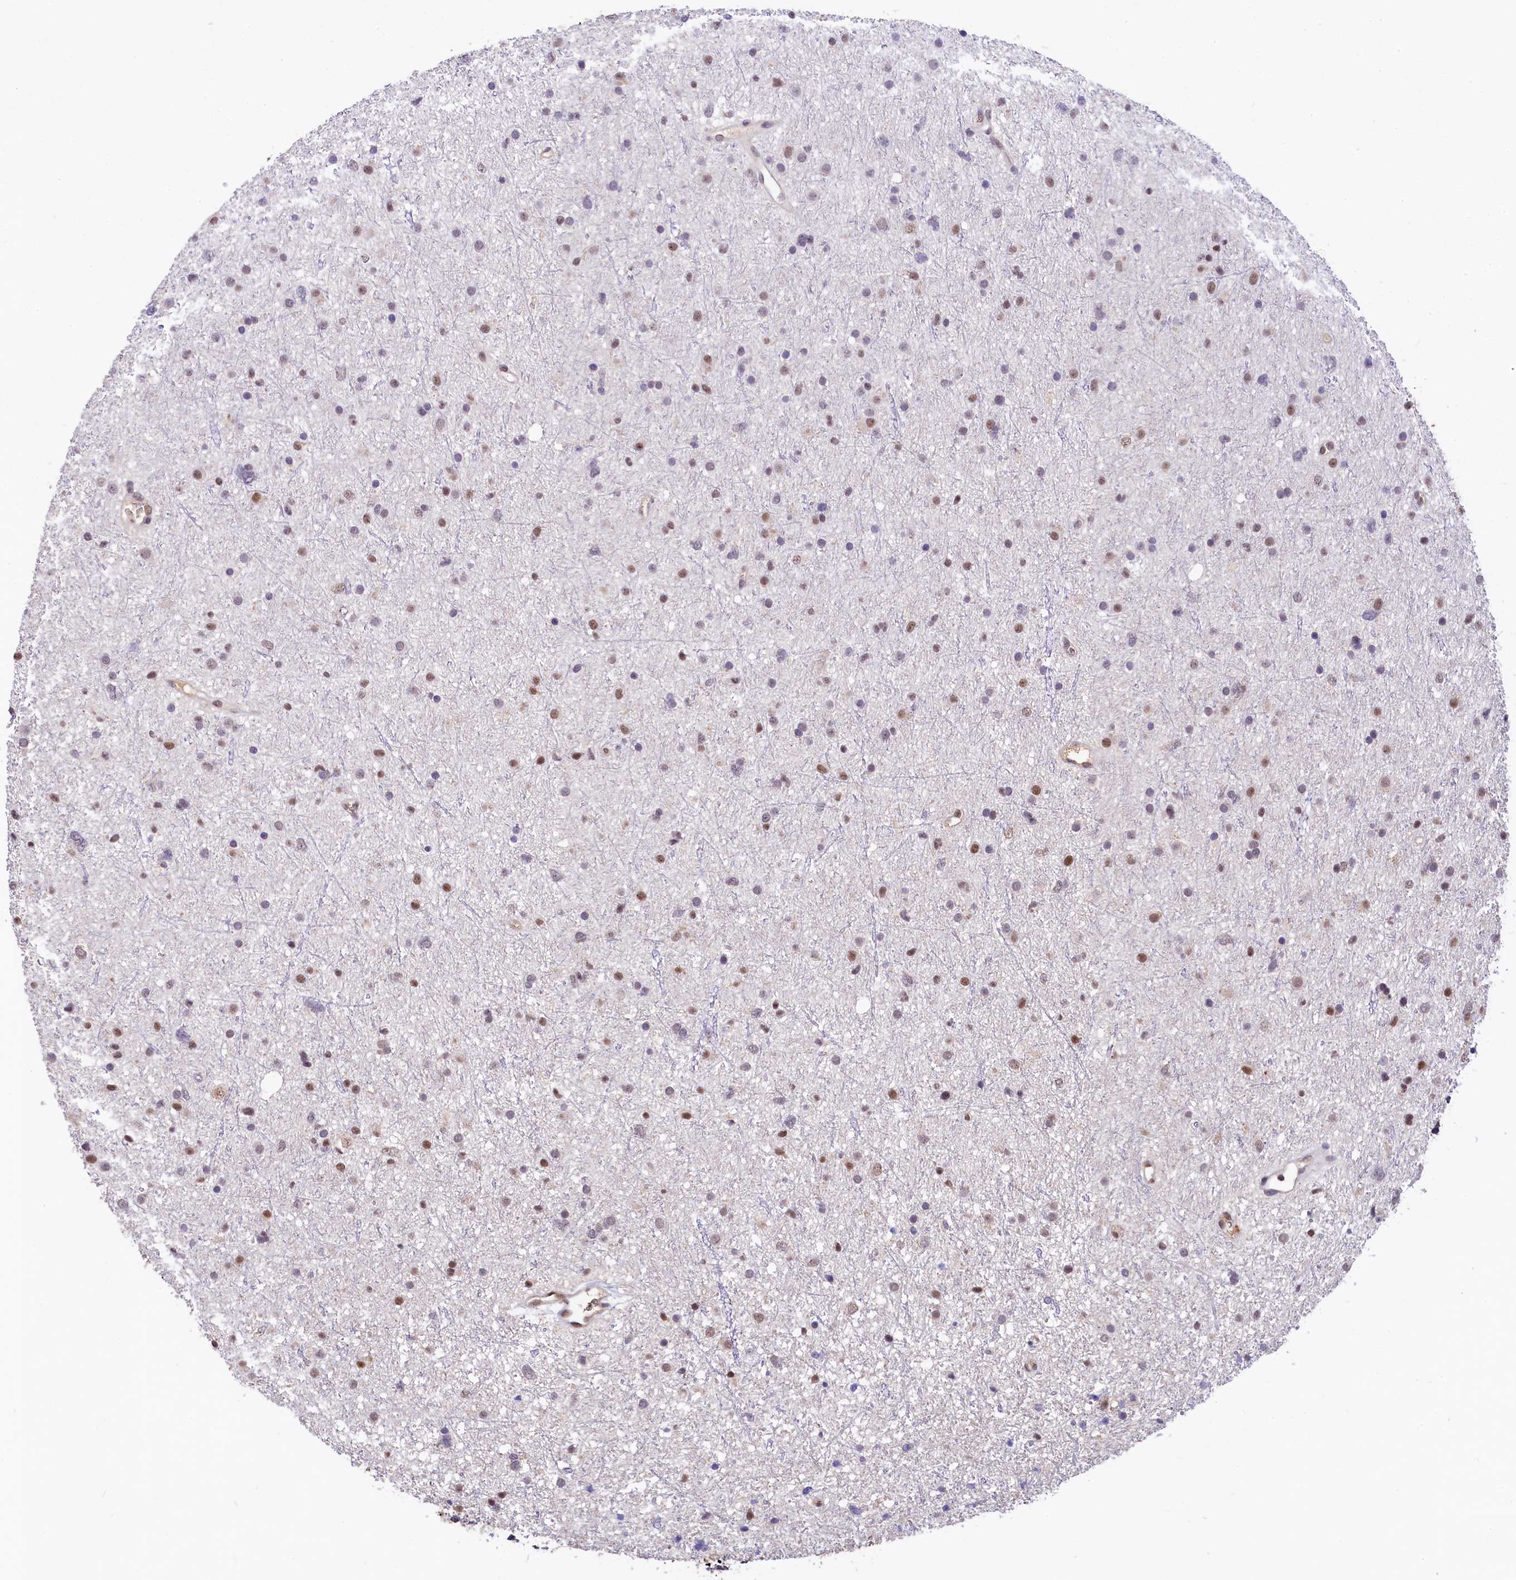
{"staining": {"intensity": "moderate", "quantity": "25%-75%", "location": "nuclear"}, "tissue": "glioma", "cell_type": "Tumor cells", "image_type": "cancer", "snomed": [{"axis": "morphology", "description": "Glioma, malignant, Low grade"}, {"axis": "topography", "description": "Cerebral cortex"}], "caption": "About 25%-75% of tumor cells in human glioma display moderate nuclear protein staining as visualized by brown immunohistochemical staining.", "gene": "HECTD4", "patient": {"sex": "female", "age": 39}}